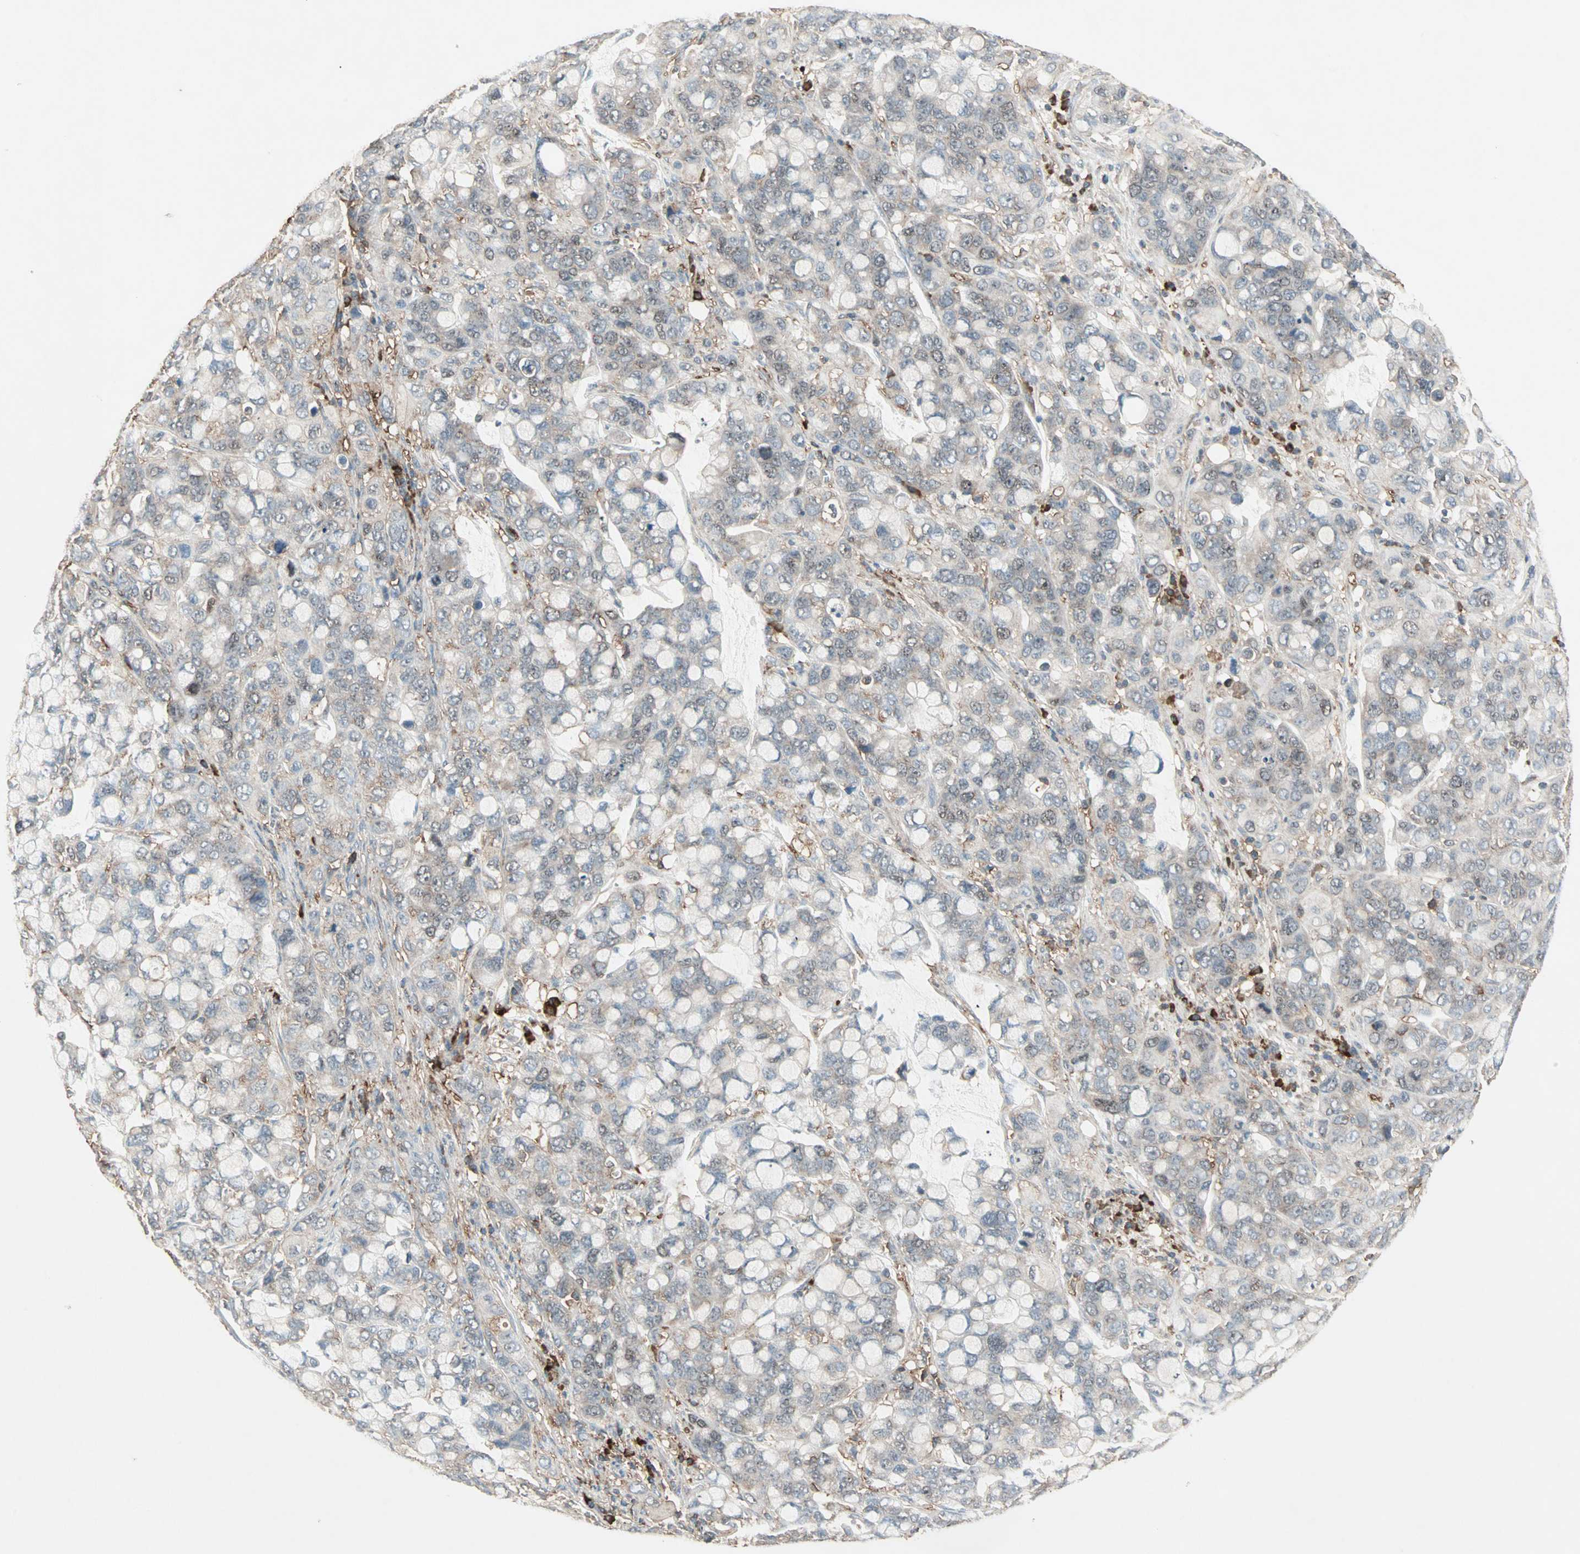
{"staining": {"intensity": "negative", "quantity": "none", "location": "none"}, "tissue": "stomach cancer", "cell_type": "Tumor cells", "image_type": "cancer", "snomed": [{"axis": "morphology", "description": "Adenocarcinoma, NOS"}, {"axis": "topography", "description": "Stomach, lower"}], "caption": "Image shows no protein staining in tumor cells of stomach adenocarcinoma tissue.", "gene": "MMP3", "patient": {"sex": "male", "age": 84}}